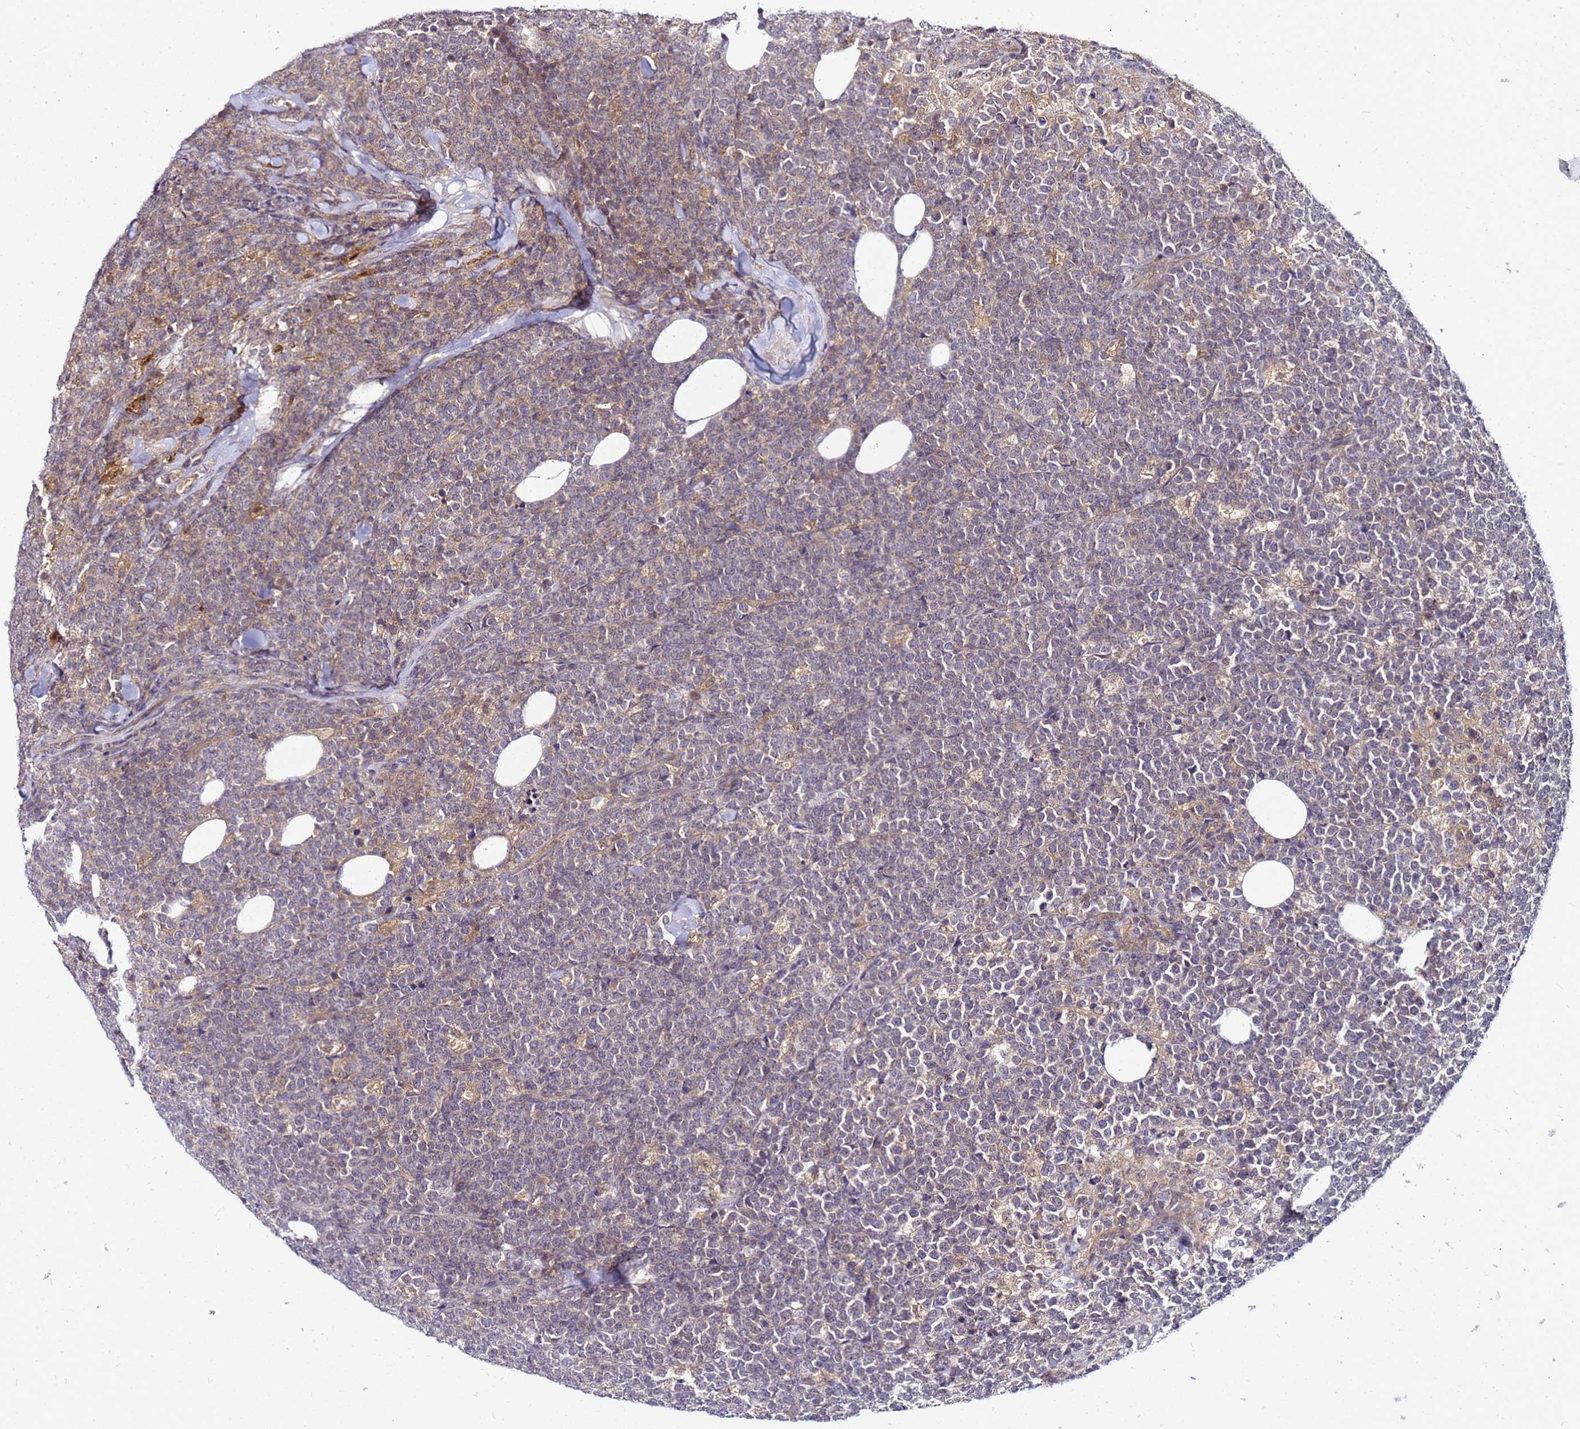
{"staining": {"intensity": "weak", "quantity": "<25%", "location": "cytoplasmic/membranous"}, "tissue": "lymphoma", "cell_type": "Tumor cells", "image_type": "cancer", "snomed": [{"axis": "morphology", "description": "Malignant lymphoma, non-Hodgkin's type, High grade"}, {"axis": "topography", "description": "Small intestine"}], "caption": "Immunohistochemistry of human malignant lymphoma, non-Hodgkin's type (high-grade) reveals no positivity in tumor cells.", "gene": "SAT1", "patient": {"sex": "male", "age": 8}}